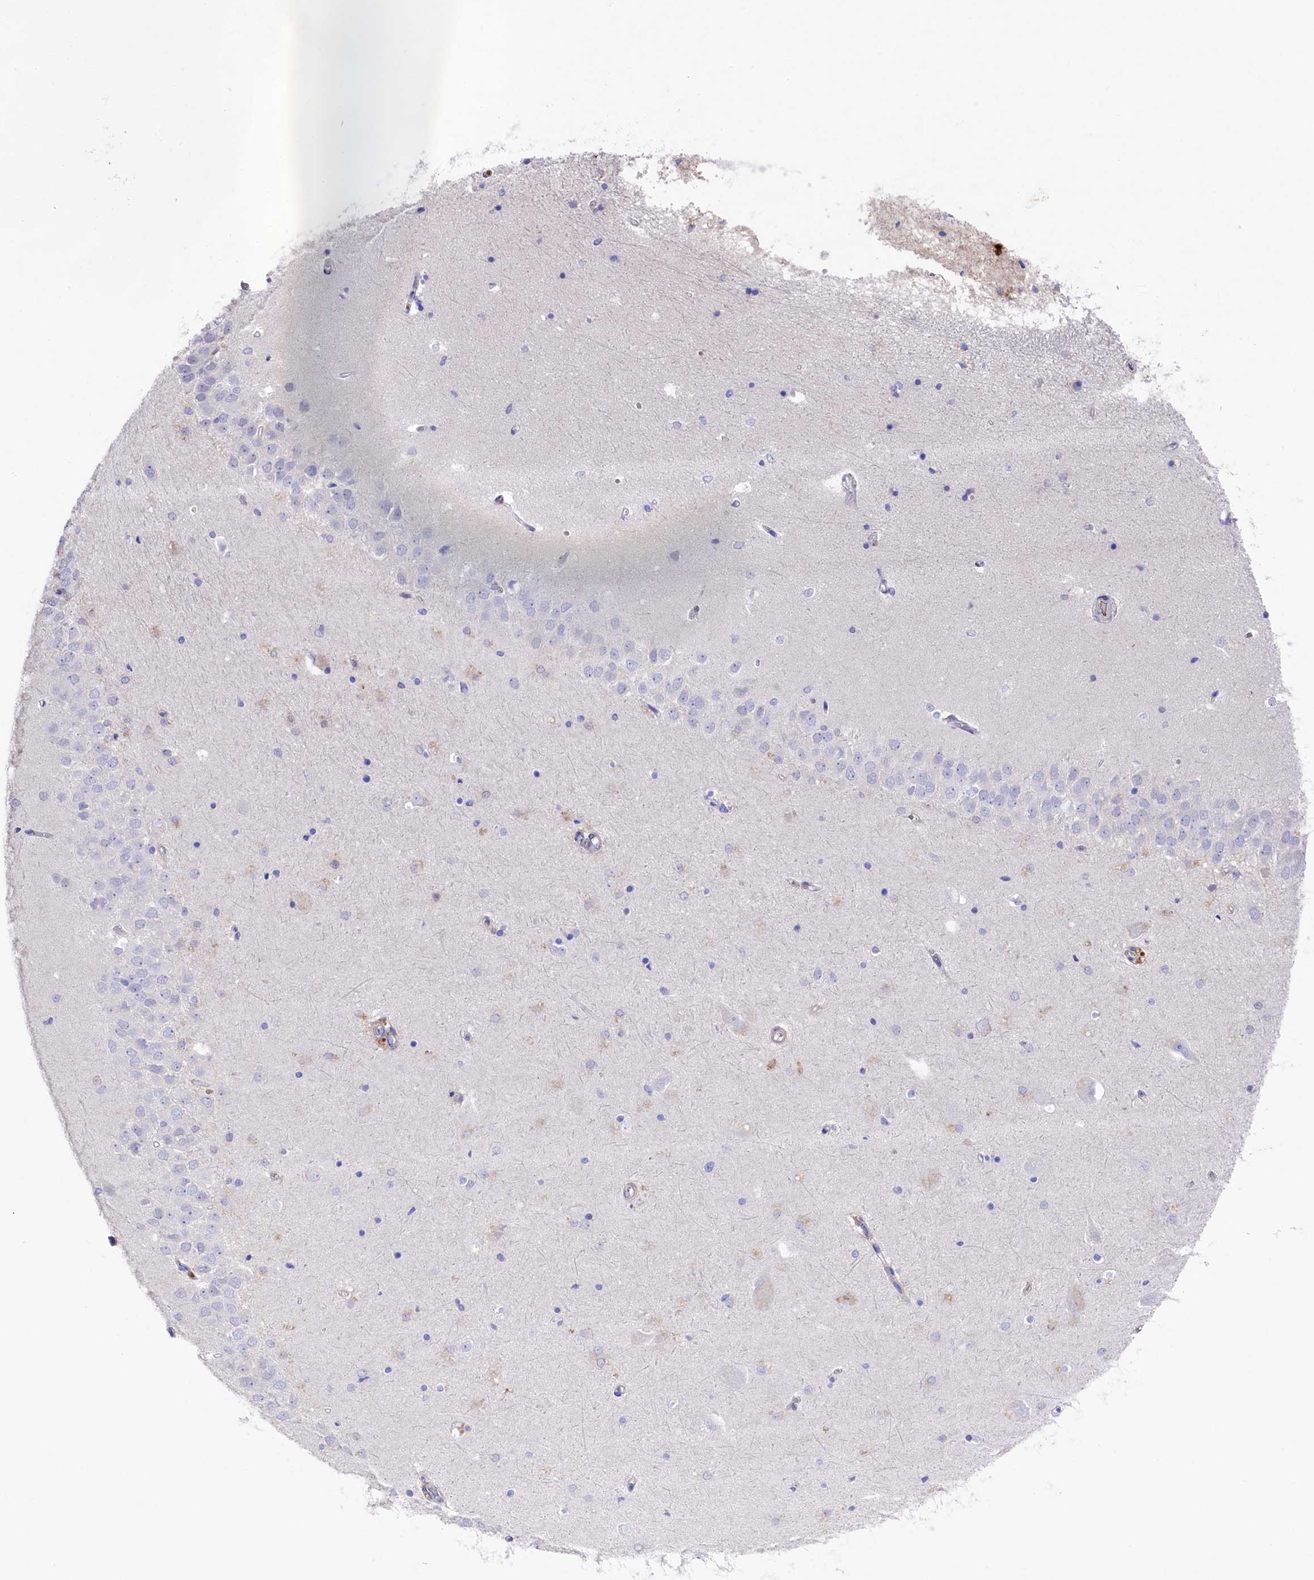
{"staining": {"intensity": "negative", "quantity": "none", "location": "none"}, "tissue": "hippocampus", "cell_type": "Glial cells", "image_type": "normal", "snomed": [{"axis": "morphology", "description": "Normal tissue, NOS"}, {"axis": "topography", "description": "Hippocampus"}], "caption": "Immunohistochemistry (IHC) histopathology image of benign hippocampus: human hippocampus stained with DAB reveals no significant protein staining in glial cells.", "gene": "LHFPL4", "patient": {"sex": "male", "age": 45}}